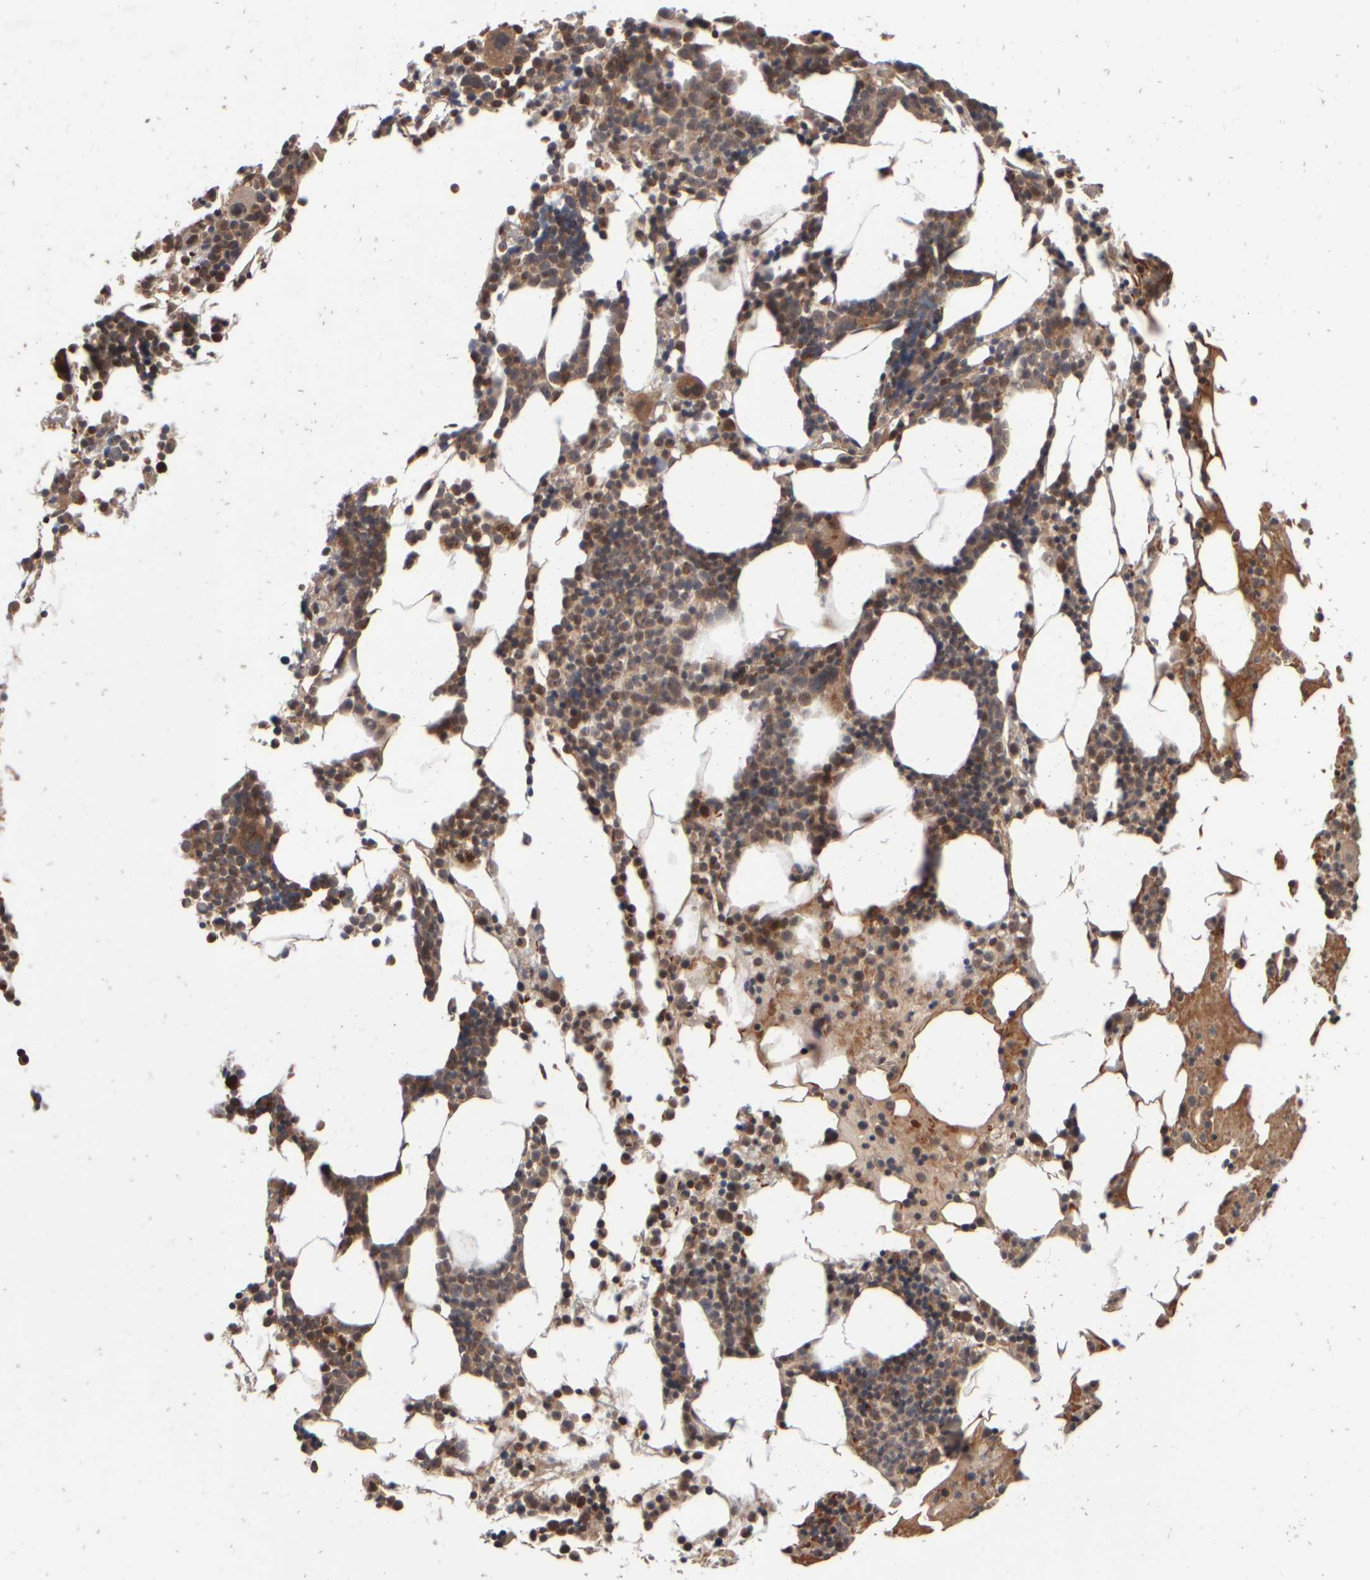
{"staining": {"intensity": "moderate", "quantity": ">75%", "location": "cytoplasmic/membranous,nuclear"}, "tissue": "bone marrow", "cell_type": "Hematopoietic cells", "image_type": "normal", "snomed": [{"axis": "morphology", "description": "Normal tissue, NOS"}, {"axis": "morphology", "description": "Inflammation, NOS"}, {"axis": "topography", "description": "Bone marrow"}], "caption": "Protein positivity by immunohistochemistry (IHC) reveals moderate cytoplasmic/membranous,nuclear staining in approximately >75% of hematopoietic cells in unremarkable bone marrow.", "gene": "ABHD11", "patient": {"sex": "male", "age": 68}}